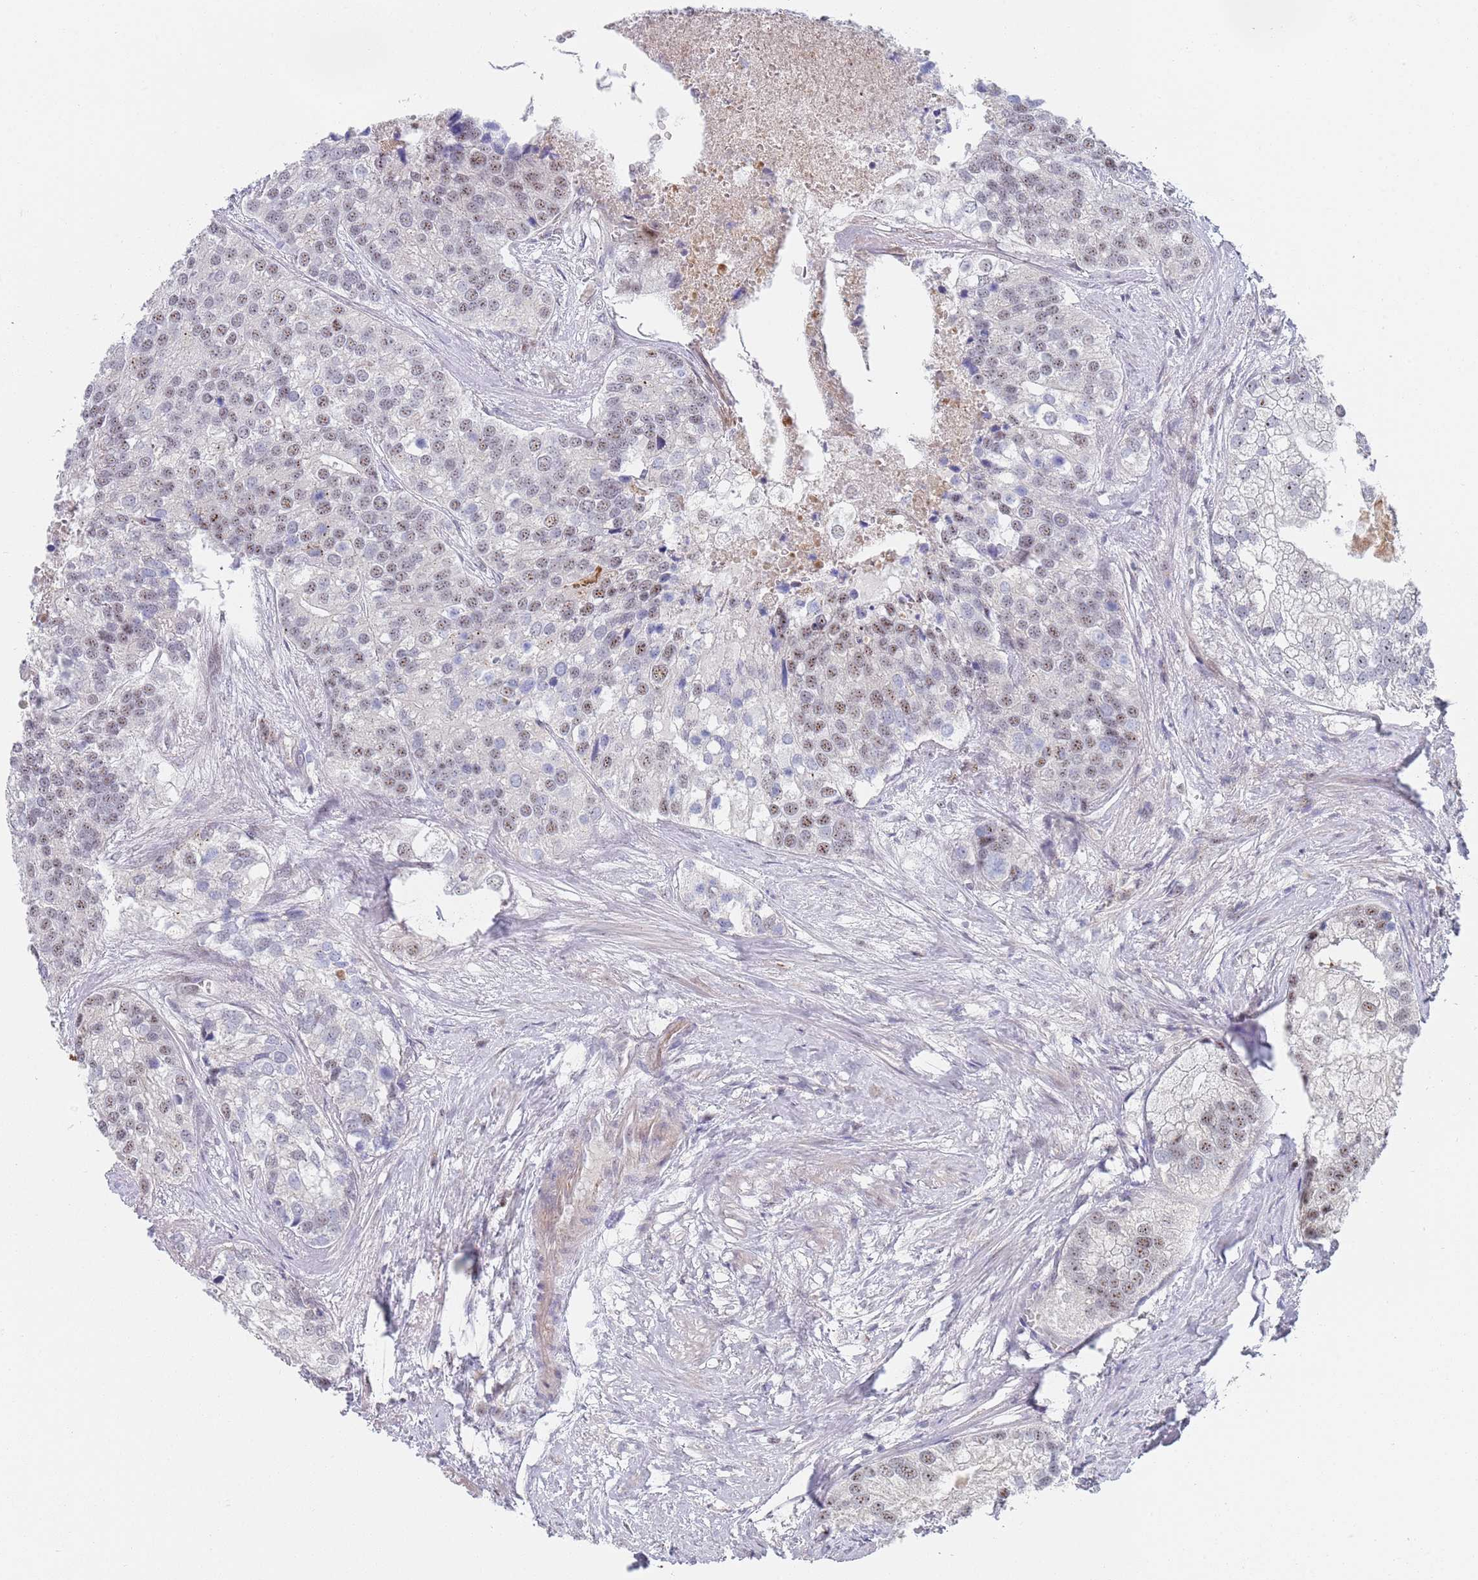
{"staining": {"intensity": "weak", "quantity": "25%-75%", "location": "nuclear"}, "tissue": "prostate cancer", "cell_type": "Tumor cells", "image_type": "cancer", "snomed": [{"axis": "morphology", "description": "Adenocarcinoma, High grade"}, {"axis": "topography", "description": "Prostate"}], "caption": "IHC micrograph of neoplastic tissue: prostate cancer stained using immunohistochemistry displays low levels of weak protein expression localized specifically in the nuclear of tumor cells, appearing as a nuclear brown color.", "gene": "PLCL2", "patient": {"sex": "male", "age": 62}}